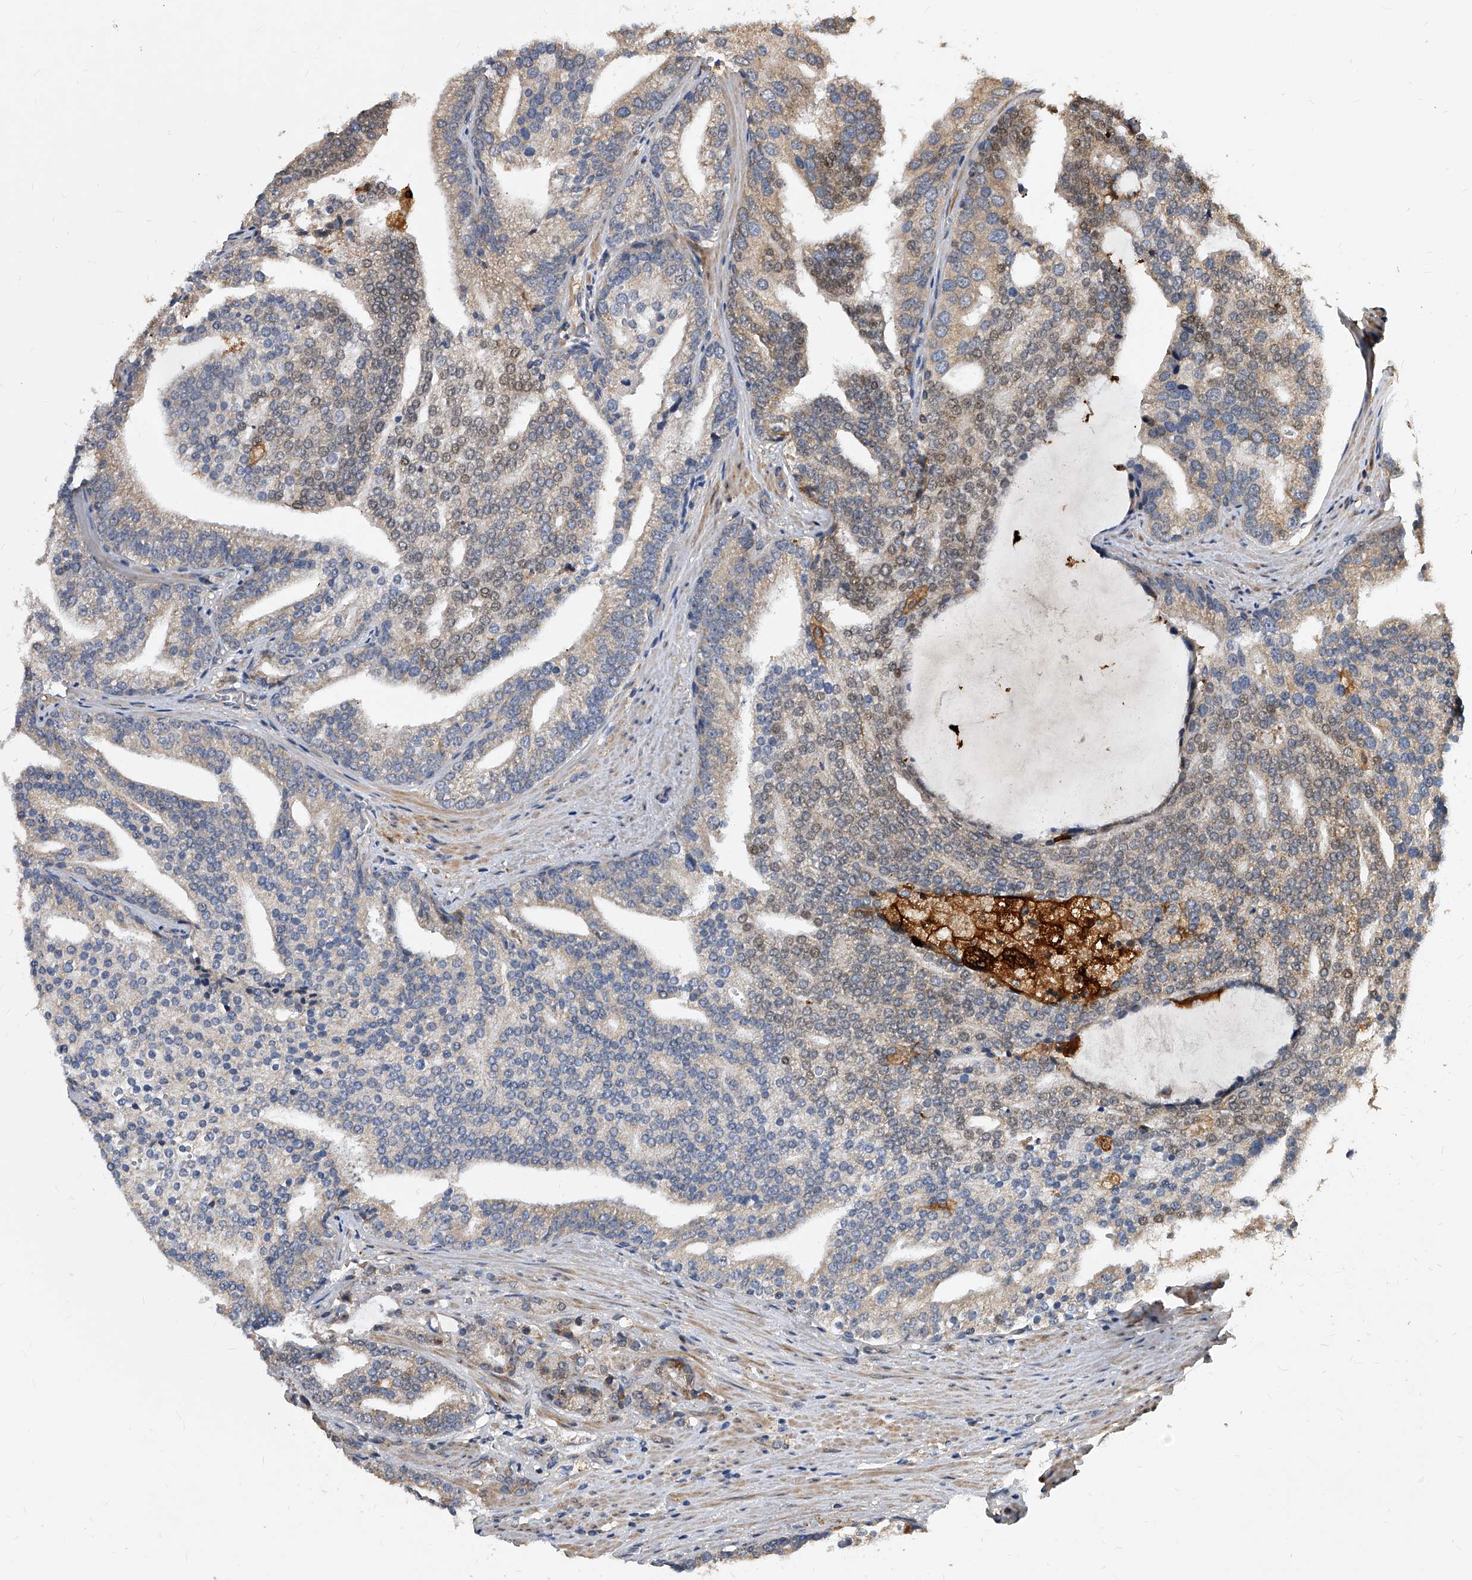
{"staining": {"intensity": "weak", "quantity": "25%-75%", "location": "cytoplasmic/membranous,nuclear"}, "tissue": "prostate cancer", "cell_type": "Tumor cells", "image_type": "cancer", "snomed": [{"axis": "morphology", "description": "Adenocarcinoma, Low grade"}, {"axis": "topography", "description": "Prostate"}], "caption": "Brown immunohistochemical staining in prostate cancer (low-grade adenocarcinoma) shows weak cytoplasmic/membranous and nuclear expression in approximately 25%-75% of tumor cells.", "gene": "SOBP", "patient": {"sex": "male", "age": 67}}